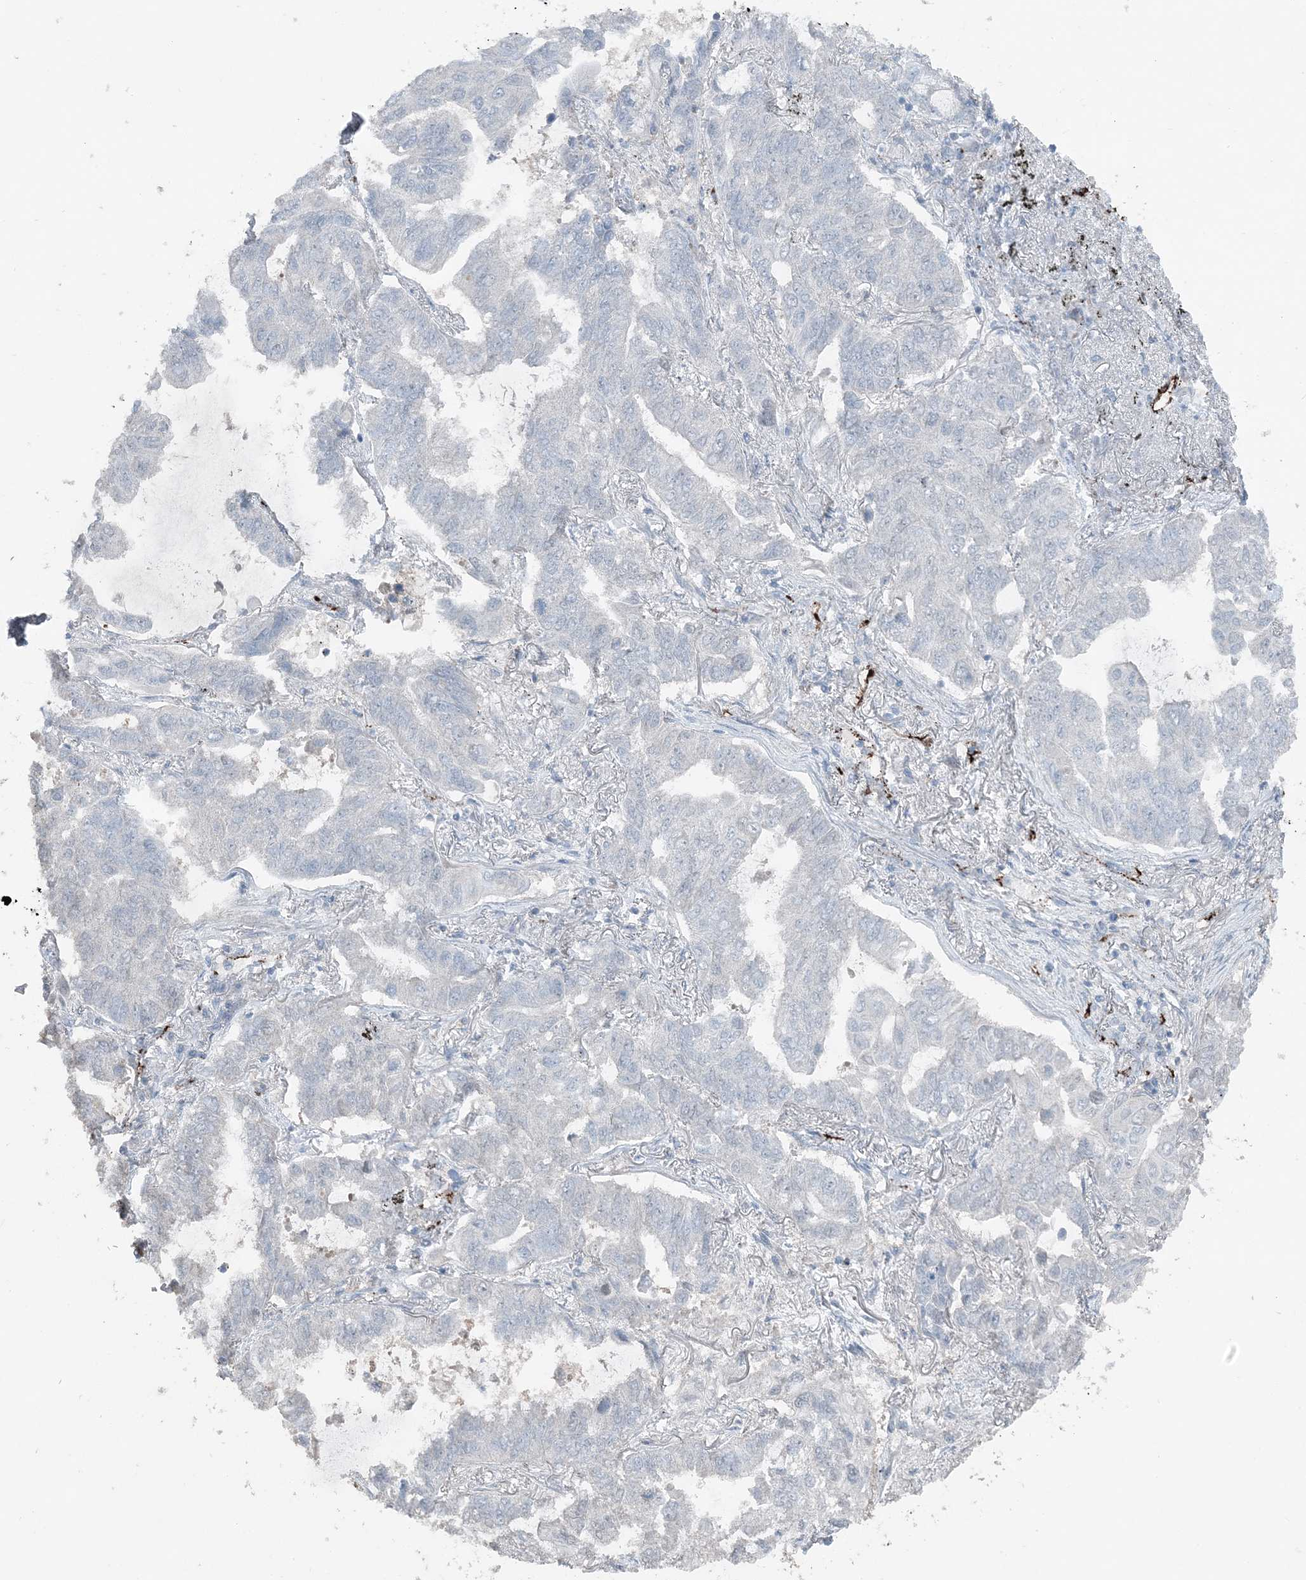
{"staining": {"intensity": "negative", "quantity": "none", "location": "none"}, "tissue": "lung cancer", "cell_type": "Tumor cells", "image_type": "cancer", "snomed": [{"axis": "morphology", "description": "Adenocarcinoma, NOS"}, {"axis": "topography", "description": "Lung"}], "caption": "This is a photomicrograph of immunohistochemistry (IHC) staining of lung cancer, which shows no positivity in tumor cells.", "gene": "ELOVL7", "patient": {"sex": "male", "age": 64}}